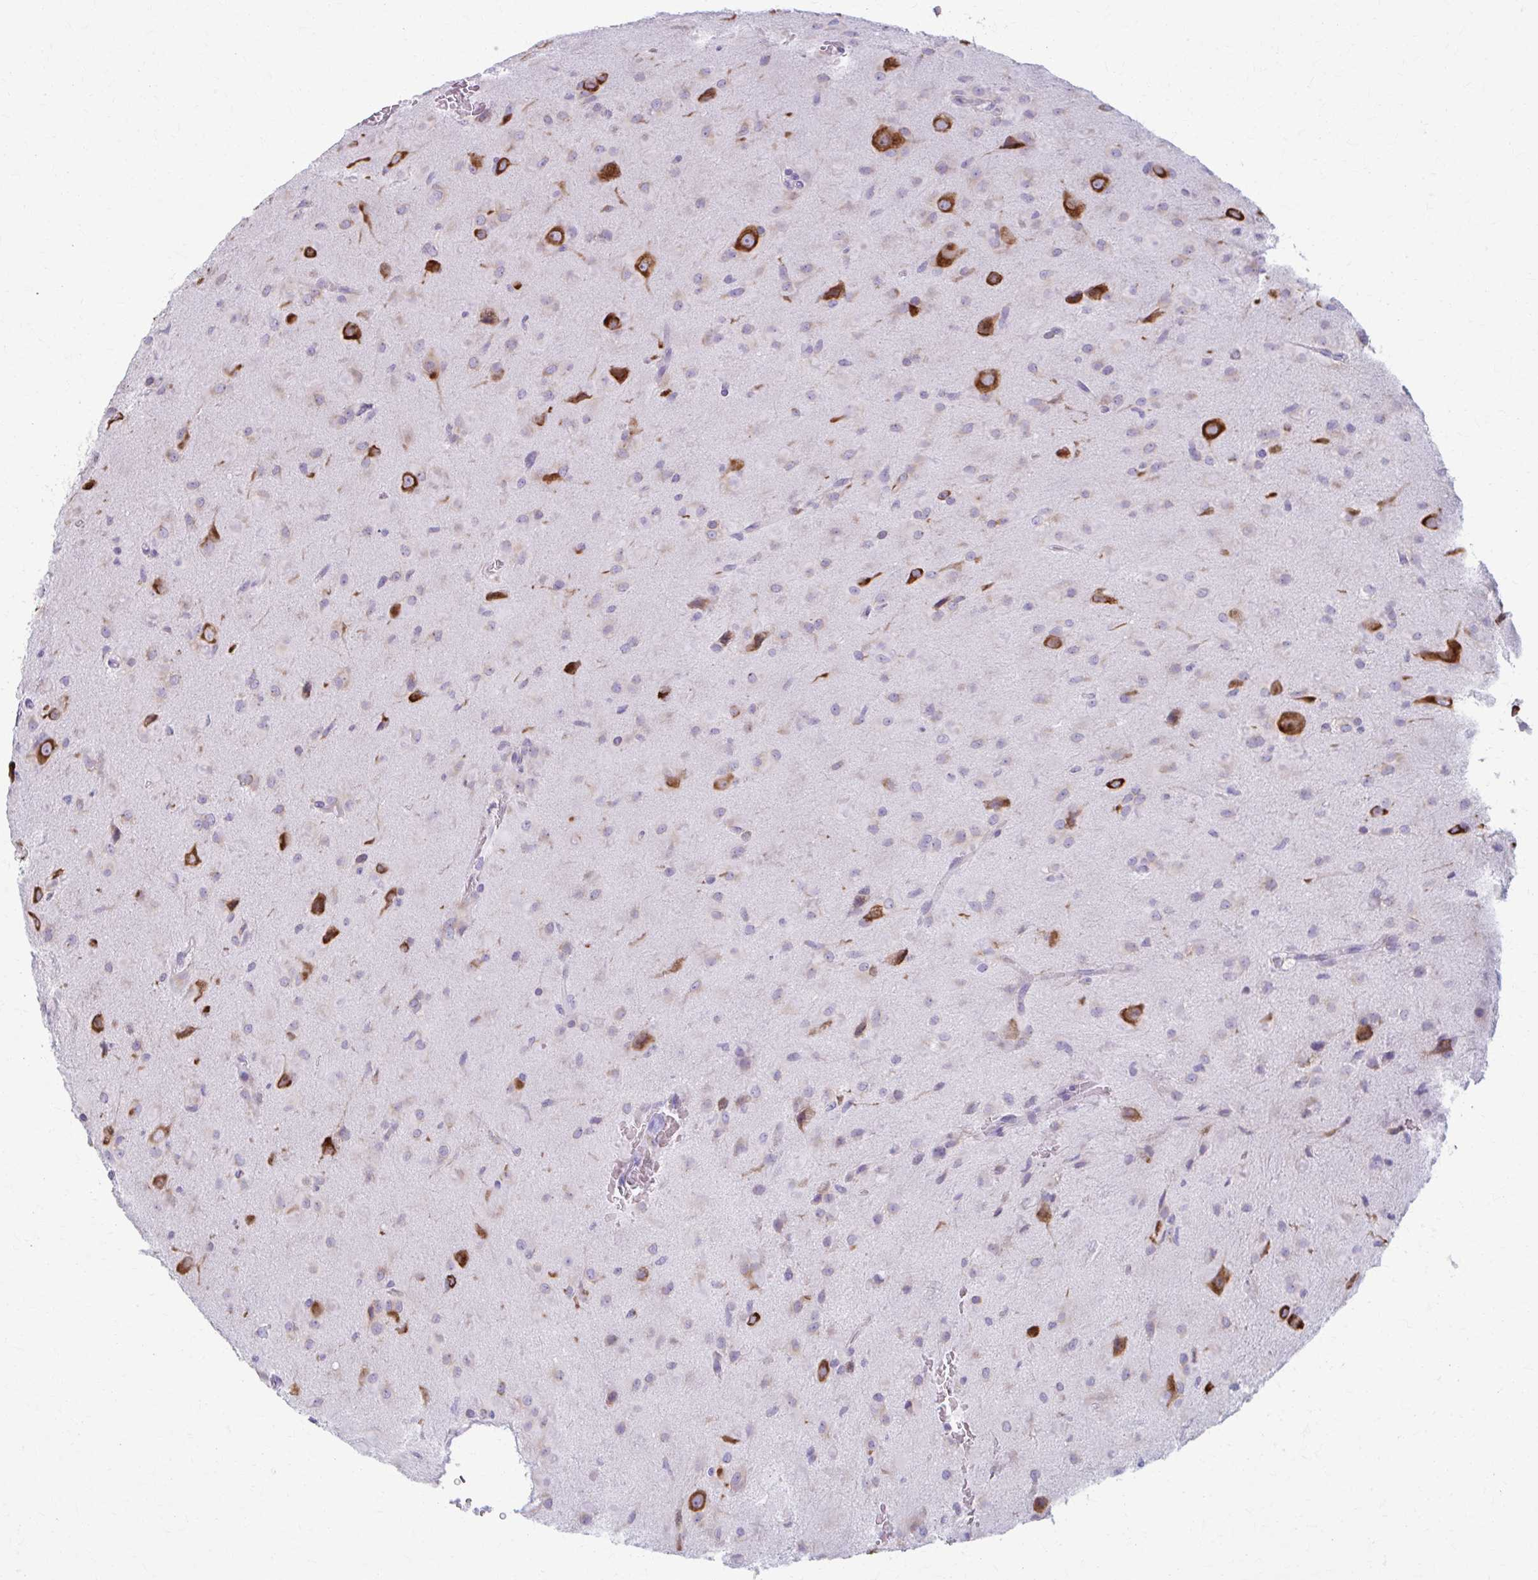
{"staining": {"intensity": "negative", "quantity": "none", "location": "none"}, "tissue": "glioma", "cell_type": "Tumor cells", "image_type": "cancer", "snomed": [{"axis": "morphology", "description": "Glioma, malignant, Low grade"}, {"axis": "topography", "description": "Brain"}], "caption": "This micrograph is of malignant glioma (low-grade) stained with immunohistochemistry to label a protein in brown with the nuclei are counter-stained blue. There is no positivity in tumor cells.", "gene": "PRKRA", "patient": {"sex": "male", "age": 58}}